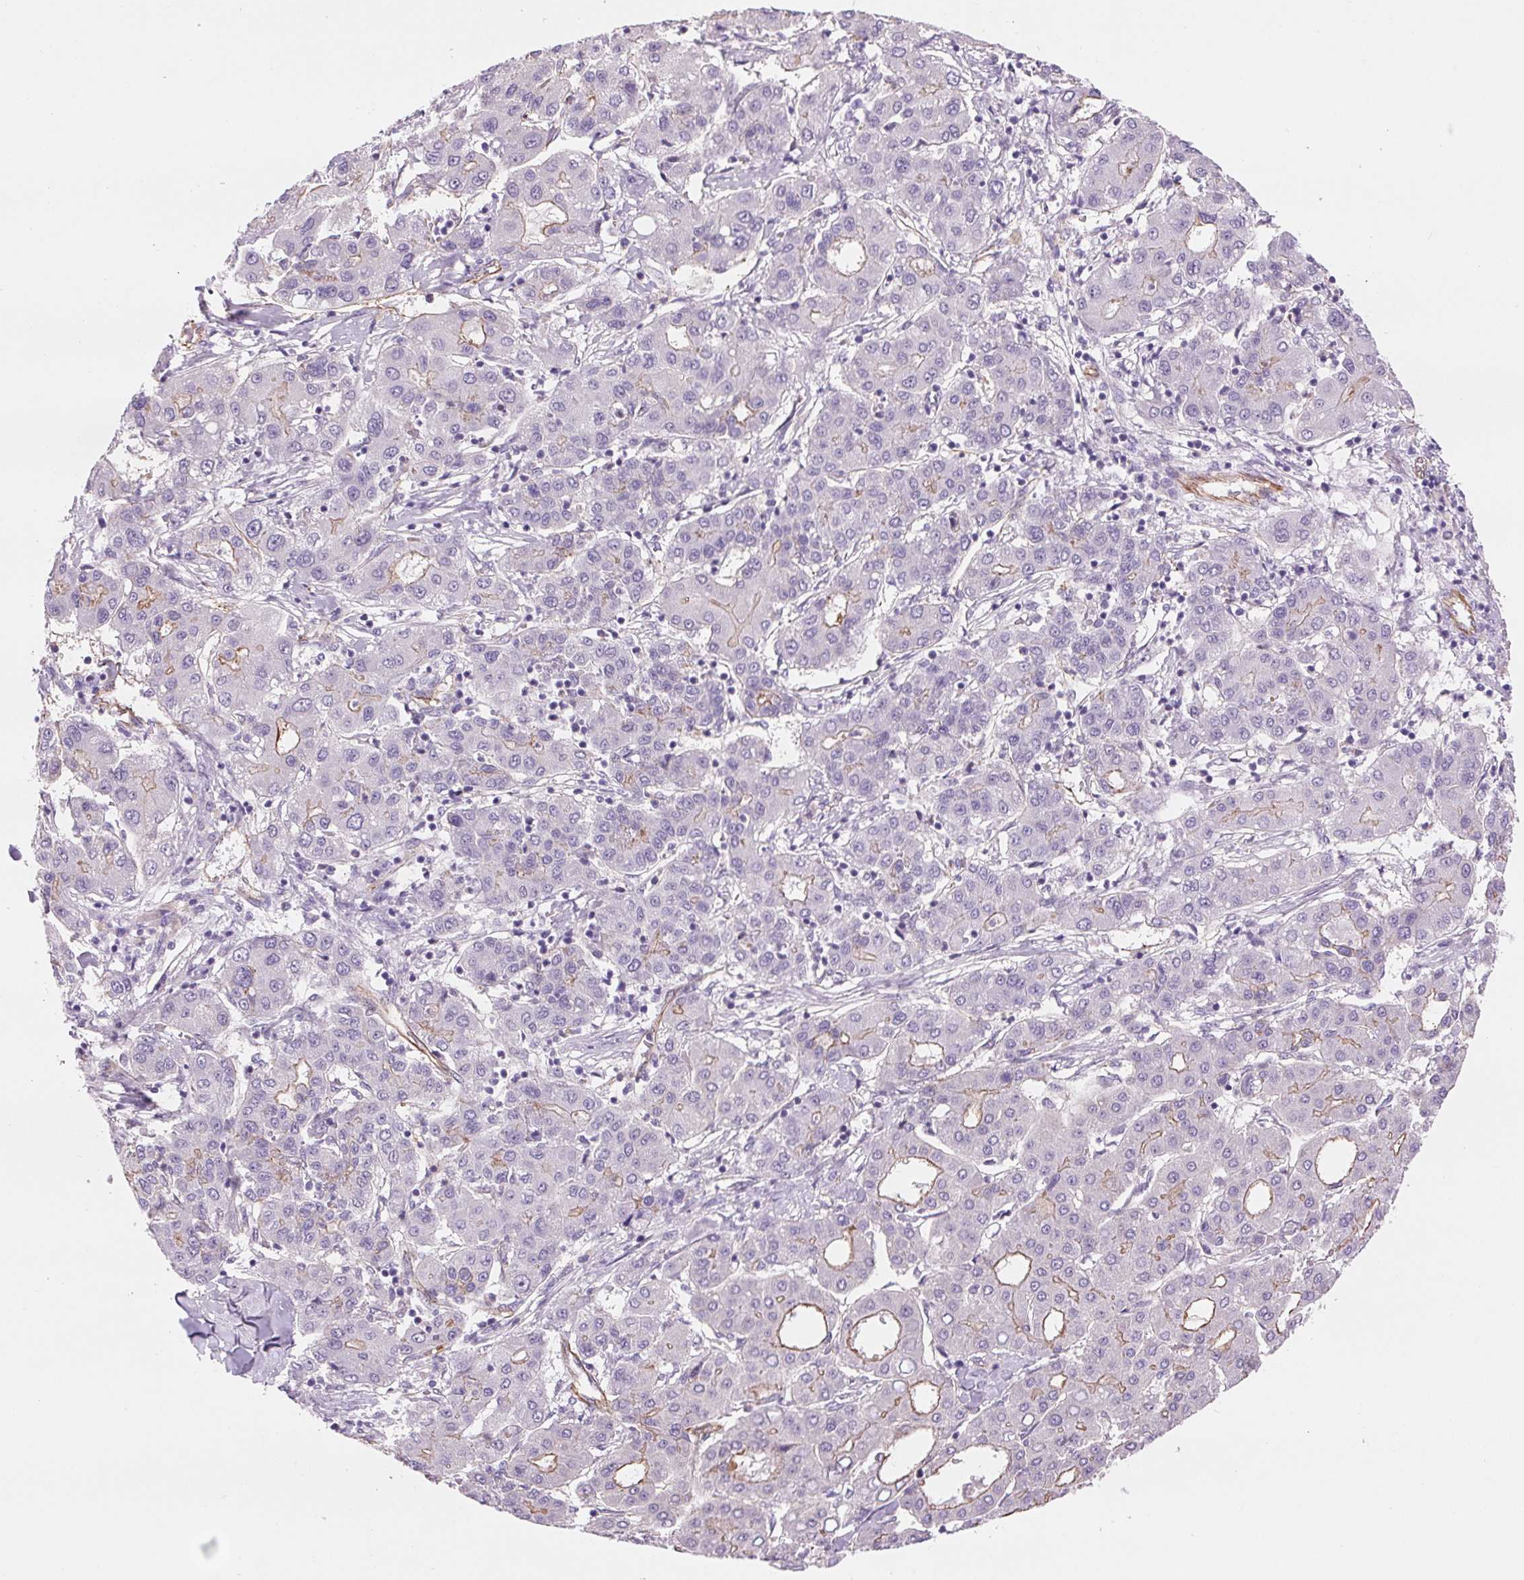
{"staining": {"intensity": "weak", "quantity": "<25%", "location": "cytoplasmic/membranous"}, "tissue": "liver cancer", "cell_type": "Tumor cells", "image_type": "cancer", "snomed": [{"axis": "morphology", "description": "Carcinoma, Hepatocellular, NOS"}, {"axis": "topography", "description": "Liver"}], "caption": "Immunohistochemistry (IHC) histopathology image of human liver cancer stained for a protein (brown), which reveals no expression in tumor cells.", "gene": "DIXDC1", "patient": {"sex": "male", "age": 65}}